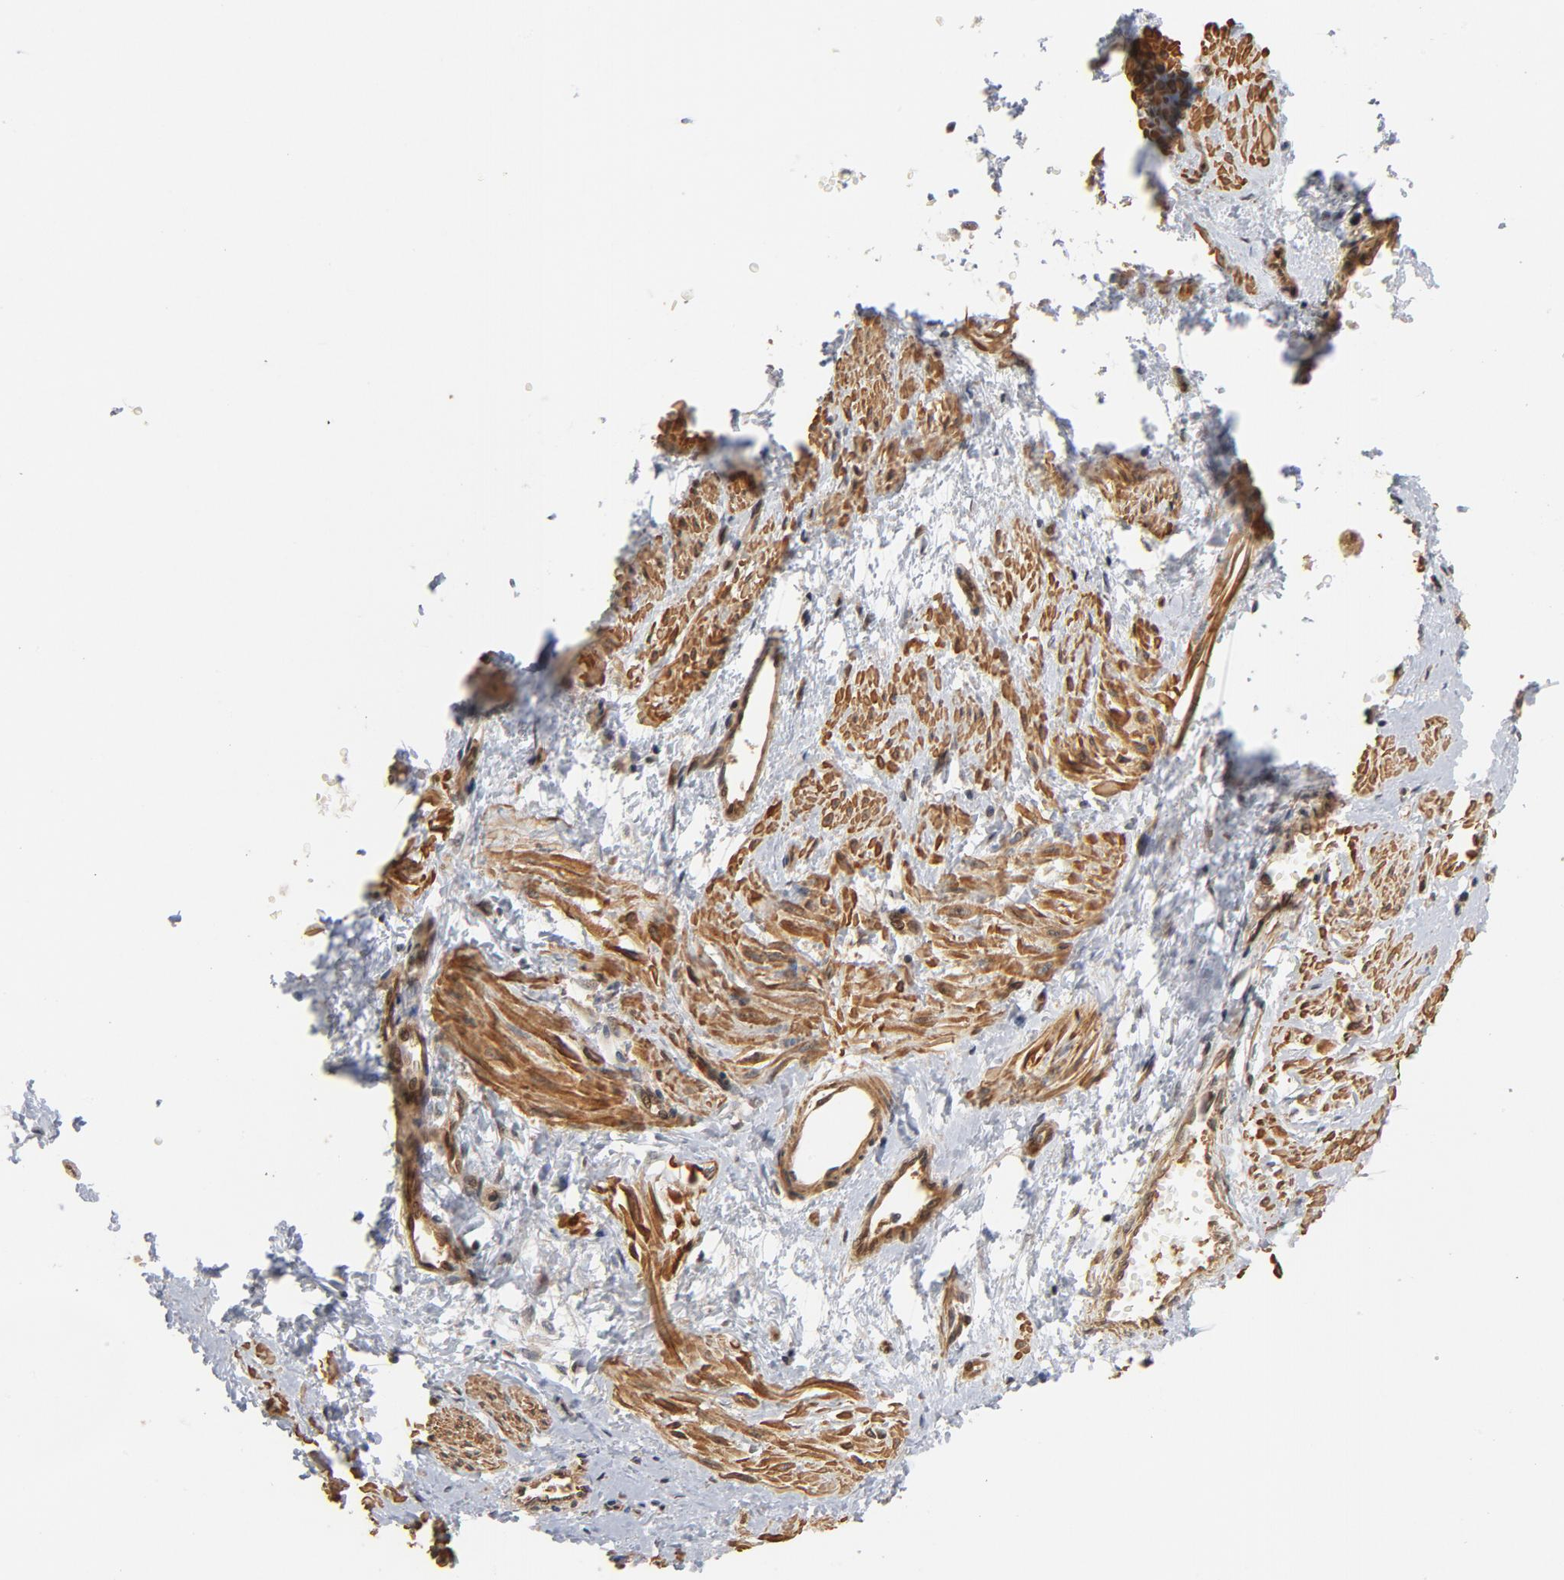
{"staining": {"intensity": "moderate", "quantity": ">75%", "location": "cytoplasmic/membranous"}, "tissue": "smooth muscle", "cell_type": "Smooth muscle cells", "image_type": "normal", "snomed": [{"axis": "morphology", "description": "Normal tissue, NOS"}, {"axis": "topography", "description": "Smooth muscle"}, {"axis": "topography", "description": "Uterus"}], "caption": "A high-resolution photomicrograph shows immunohistochemistry staining of normal smooth muscle, which exhibits moderate cytoplasmic/membranous positivity in approximately >75% of smooth muscle cells. Nuclei are stained in blue.", "gene": "CDC37", "patient": {"sex": "female", "age": 39}}